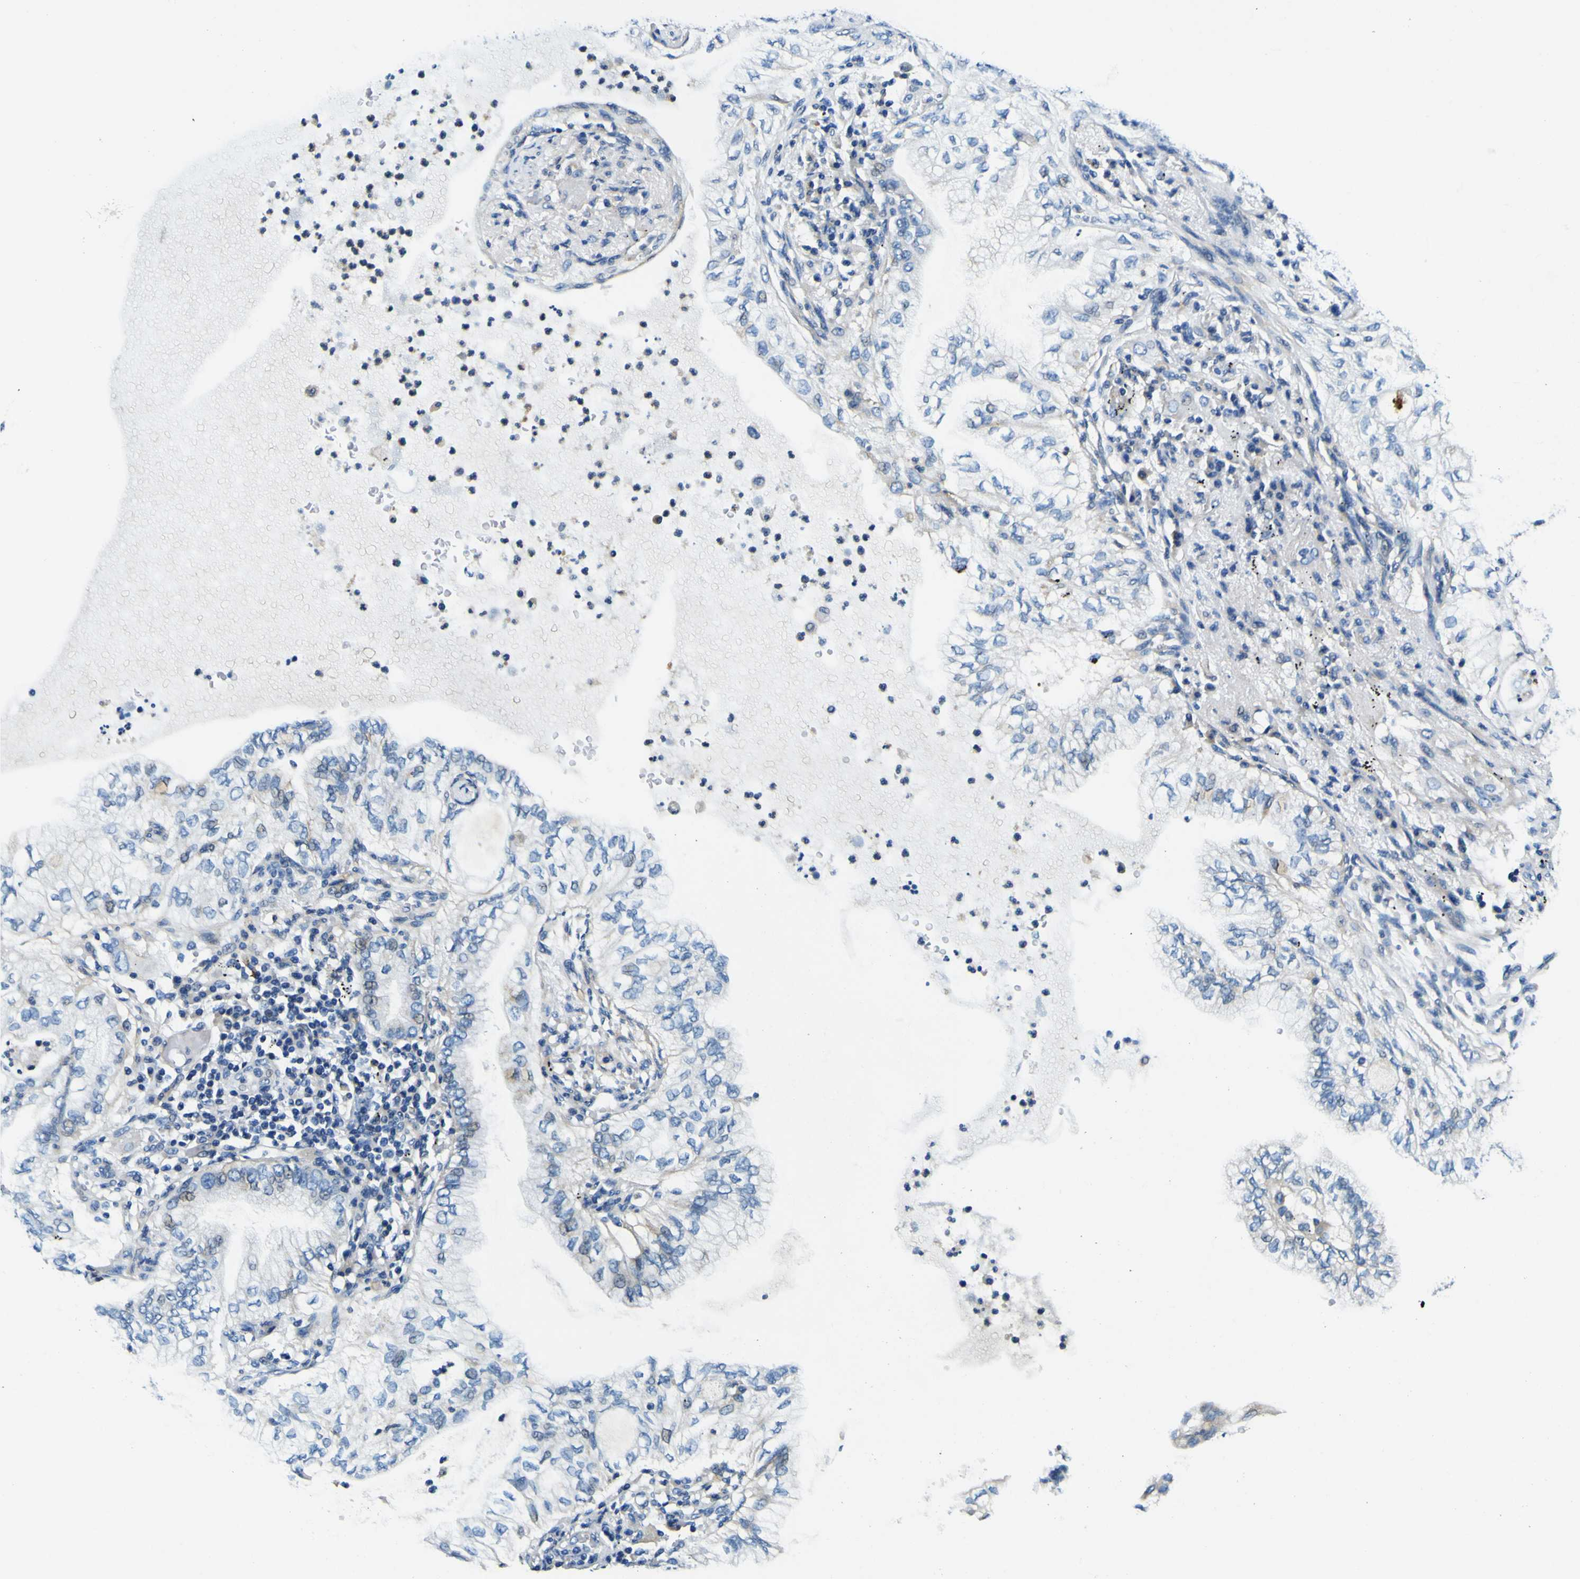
{"staining": {"intensity": "weak", "quantity": "<25%", "location": "cytoplasmic/membranous"}, "tissue": "lung cancer", "cell_type": "Tumor cells", "image_type": "cancer", "snomed": [{"axis": "morphology", "description": "Normal tissue, NOS"}, {"axis": "morphology", "description": "Adenocarcinoma, NOS"}, {"axis": "topography", "description": "Bronchus"}, {"axis": "topography", "description": "Lung"}], "caption": "Immunohistochemistry histopathology image of neoplastic tissue: human lung adenocarcinoma stained with DAB reveals no significant protein positivity in tumor cells.", "gene": "CLSTN1", "patient": {"sex": "female", "age": 70}}